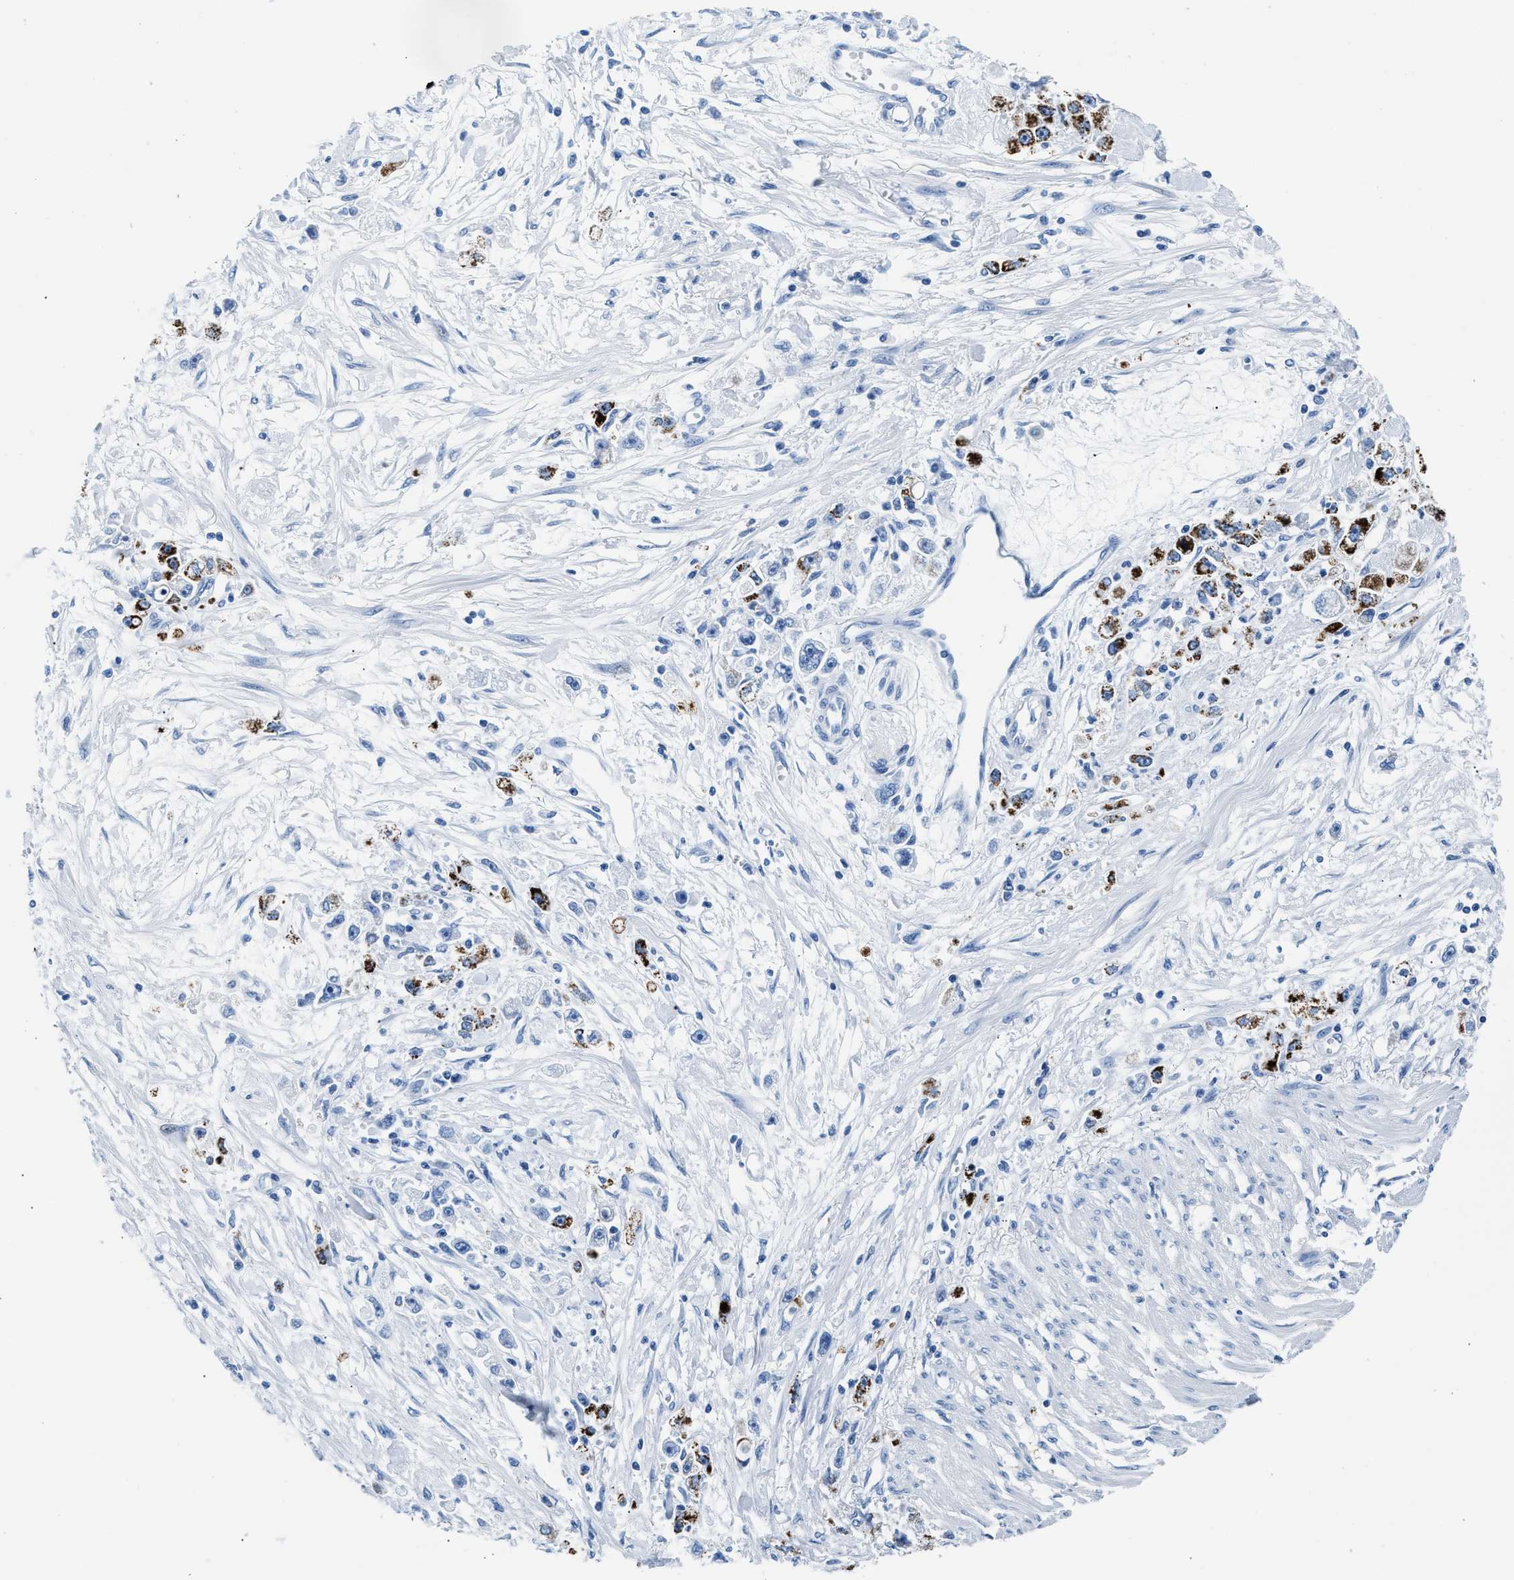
{"staining": {"intensity": "moderate", "quantity": ">75%", "location": "cytoplasmic/membranous"}, "tissue": "stomach cancer", "cell_type": "Tumor cells", "image_type": "cancer", "snomed": [{"axis": "morphology", "description": "Adenocarcinoma, NOS"}, {"axis": "topography", "description": "Stomach"}], "caption": "IHC (DAB (3,3'-diaminobenzidine)) staining of stomach adenocarcinoma displays moderate cytoplasmic/membranous protein staining in approximately >75% of tumor cells.", "gene": "CPS1", "patient": {"sex": "female", "age": 59}}